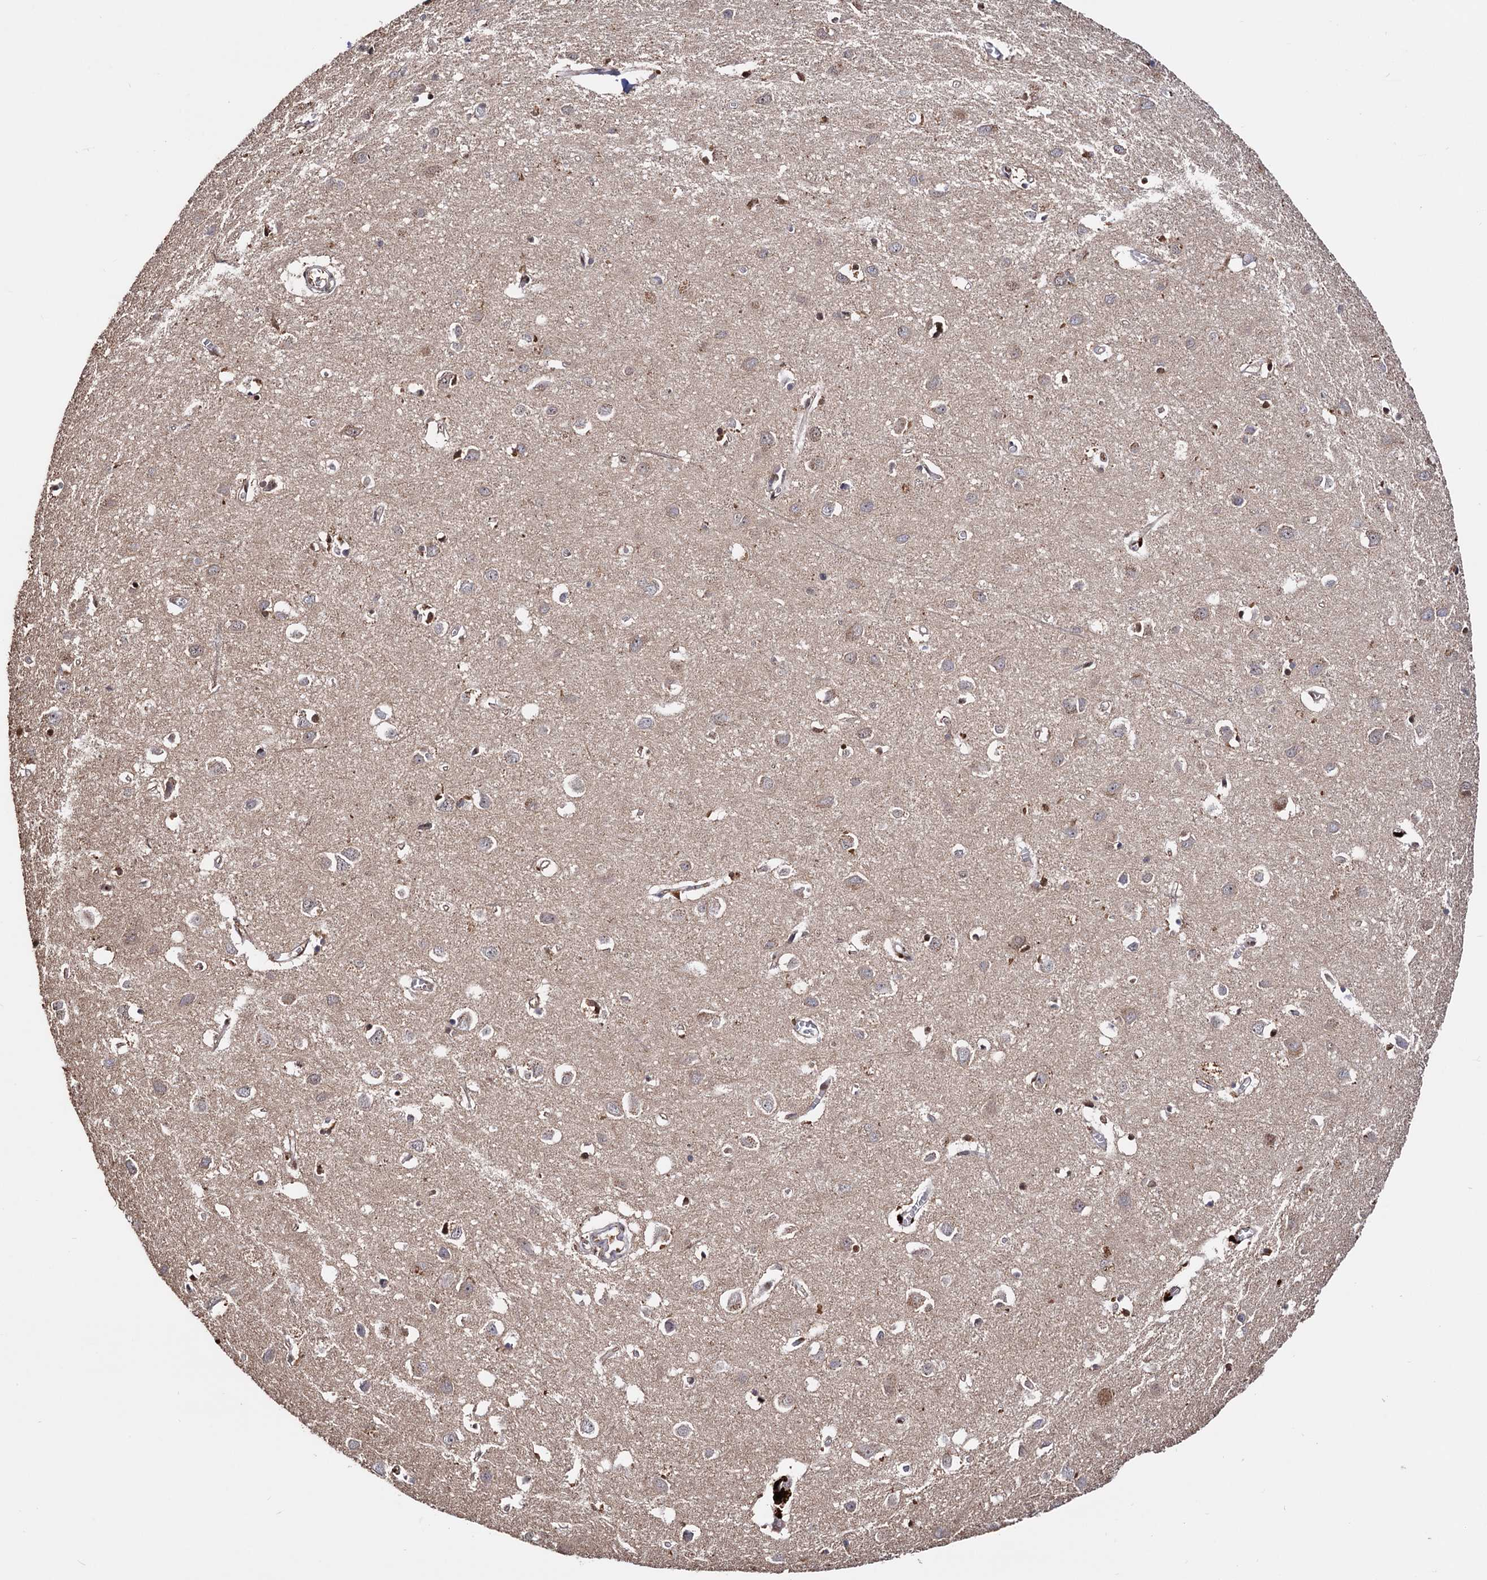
{"staining": {"intensity": "negative", "quantity": "none", "location": "none"}, "tissue": "cerebral cortex", "cell_type": "Endothelial cells", "image_type": "normal", "snomed": [{"axis": "morphology", "description": "Normal tissue, NOS"}, {"axis": "topography", "description": "Cerebral cortex"}], "caption": "Immunohistochemistry (IHC) of normal cerebral cortex exhibits no expression in endothelial cells. (DAB immunohistochemistry (IHC) visualized using brightfield microscopy, high magnification).", "gene": "PIGB", "patient": {"sex": "female", "age": 64}}